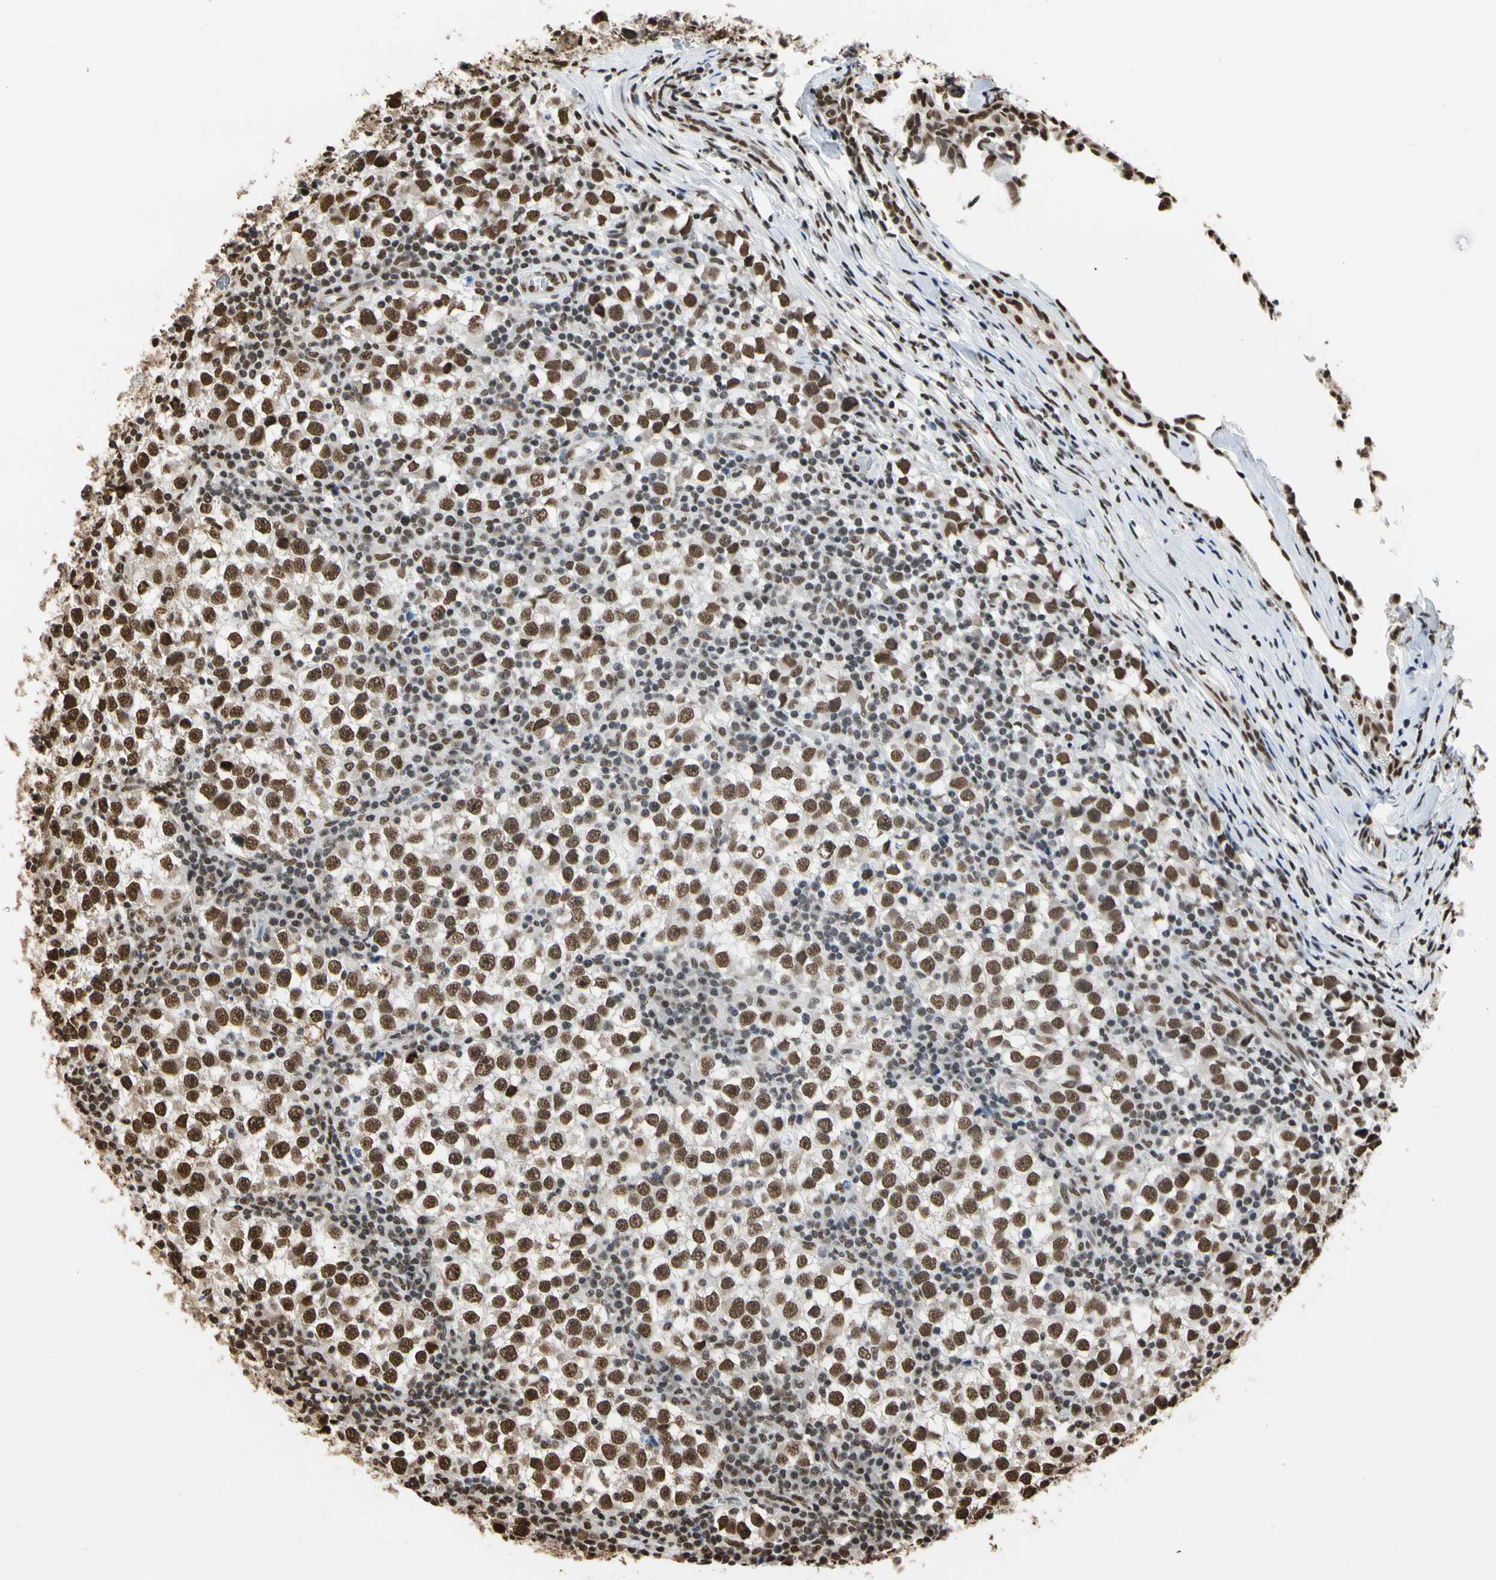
{"staining": {"intensity": "strong", "quantity": ">75%", "location": "nuclear"}, "tissue": "testis cancer", "cell_type": "Tumor cells", "image_type": "cancer", "snomed": [{"axis": "morphology", "description": "Seminoma, NOS"}, {"axis": "topography", "description": "Testis"}], "caption": "A brown stain shows strong nuclear staining of a protein in seminoma (testis) tumor cells.", "gene": "HNRNPK", "patient": {"sex": "male", "age": 65}}